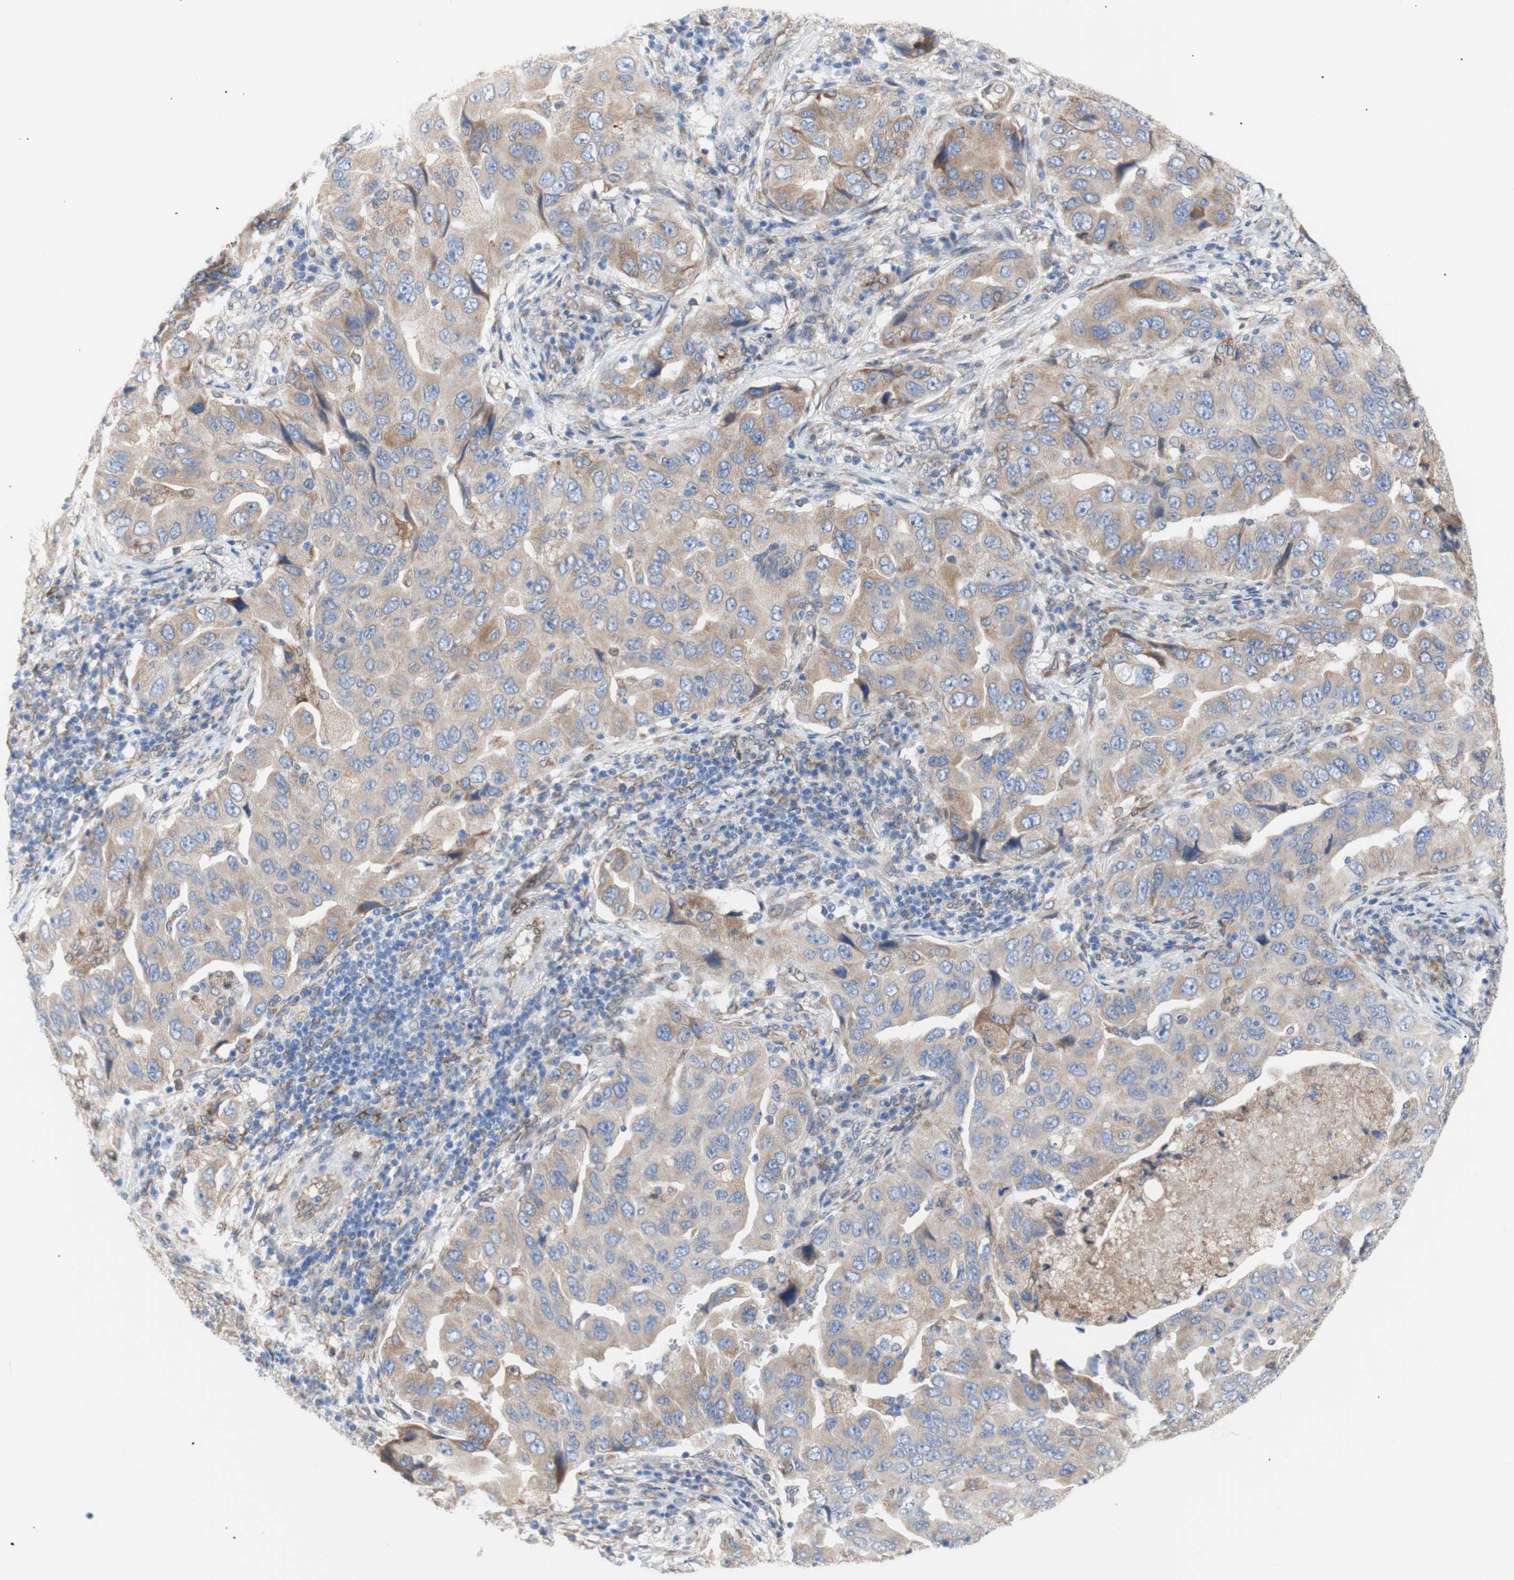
{"staining": {"intensity": "weak", "quantity": ">75%", "location": "cytoplasmic/membranous"}, "tissue": "lung cancer", "cell_type": "Tumor cells", "image_type": "cancer", "snomed": [{"axis": "morphology", "description": "Adenocarcinoma, NOS"}, {"axis": "topography", "description": "Lung"}], "caption": "Lung cancer stained for a protein exhibits weak cytoplasmic/membranous positivity in tumor cells.", "gene": "ERLIN1", "patient": {"sex": "female", "age": 65}}